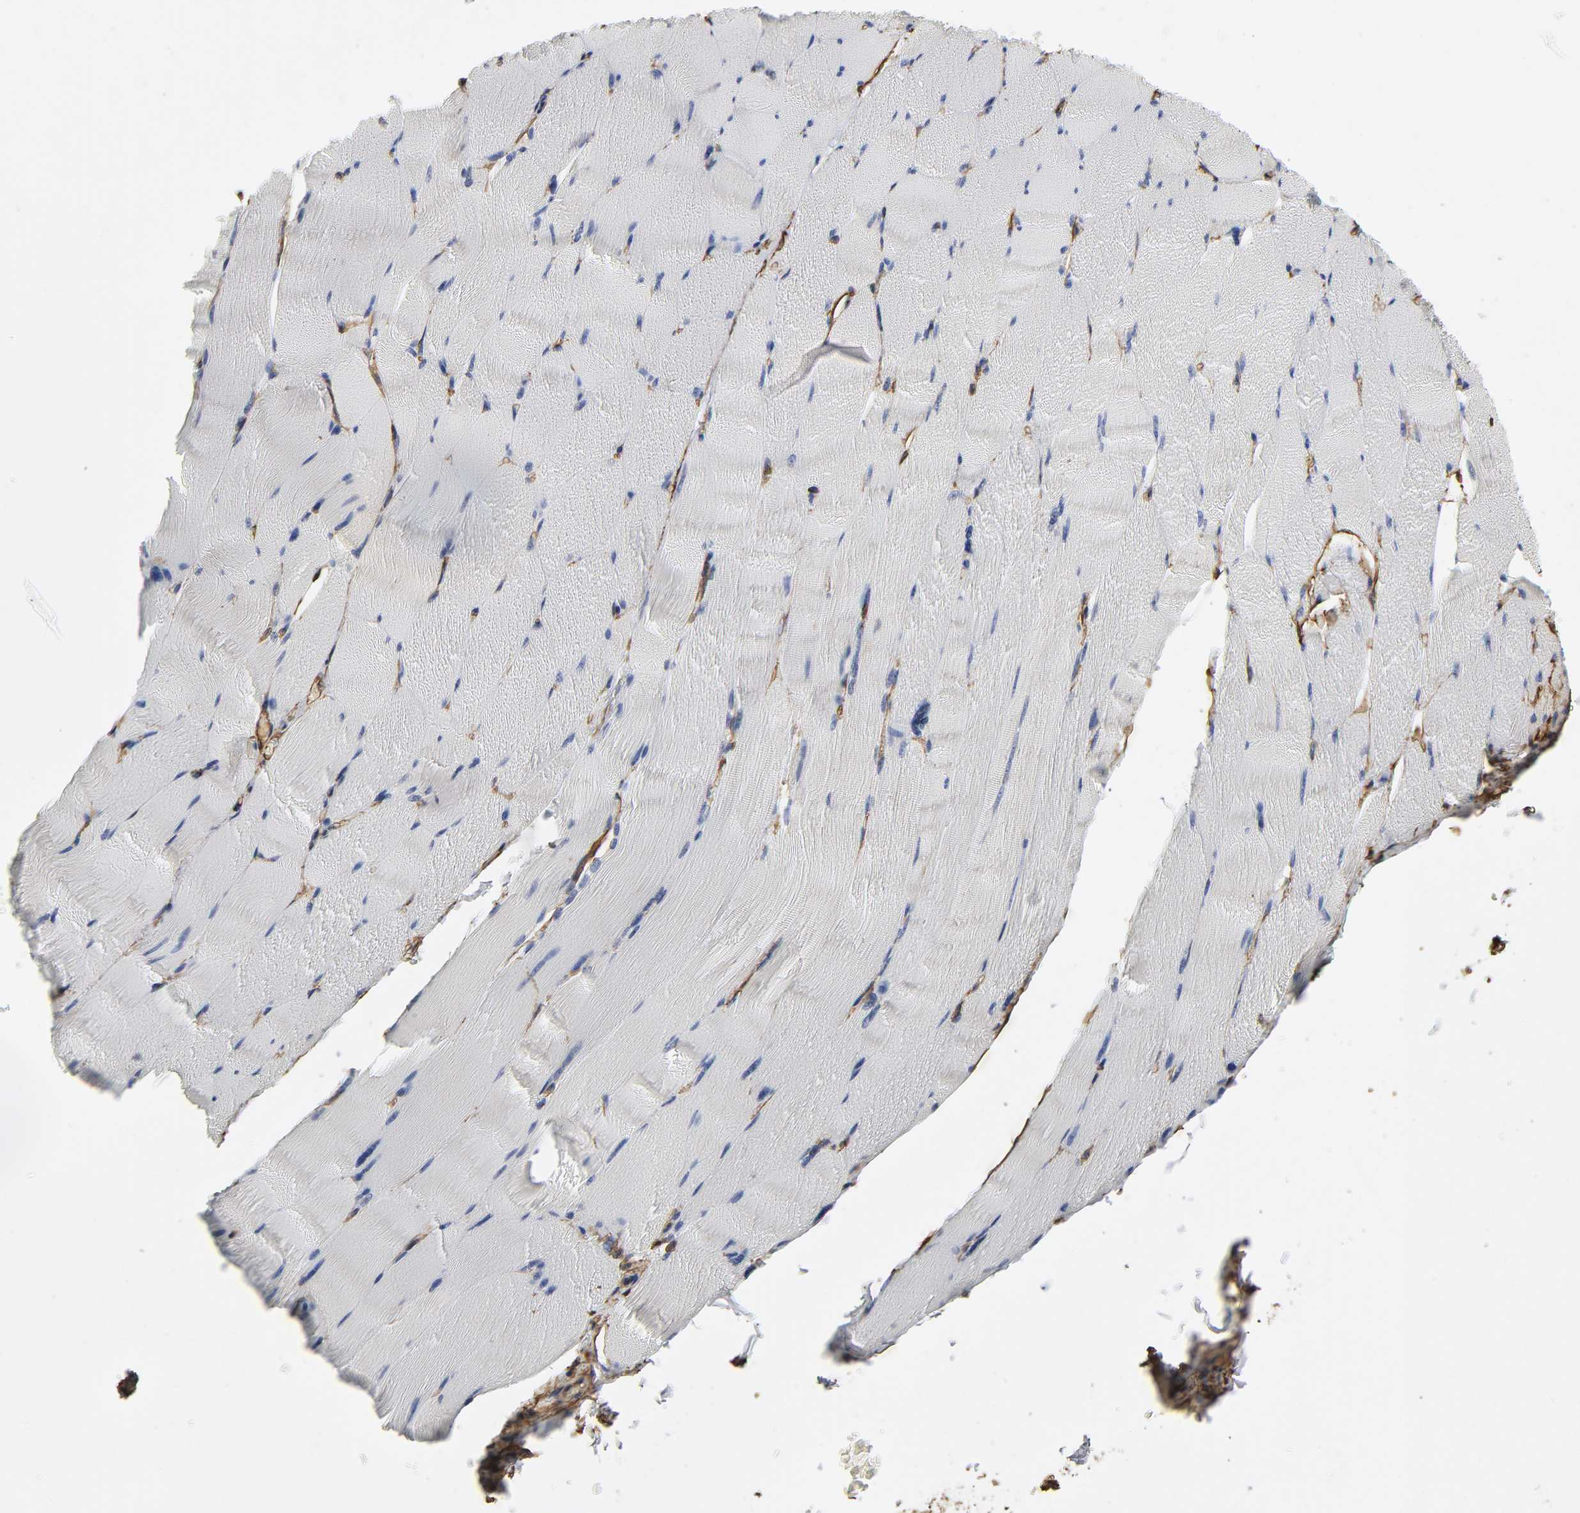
{"staining": {"intensity": "negative", "quantity": "none", "location": "none"}, "tissue": "skeletal muscle", "cell_type": "Myocytes", "image_type": "normal", "snomed": [{"axis": "morphology", "description": "Normal tissue, NOS"}, {"axis": "topography", "description": "Skeletal muscle"}], "caption": "Immunohistochemistry (IHC) micrograph of normal skeletal muscle: skeletal muscle stained with DAB exhibits no significant protein expression in myocytes. The staining is performed using DAB brown chromogen with nuclei counter-stained in using hematoxylin.", "gene": "ANXA2", "patient": {"sex": "male", "age": 62}}